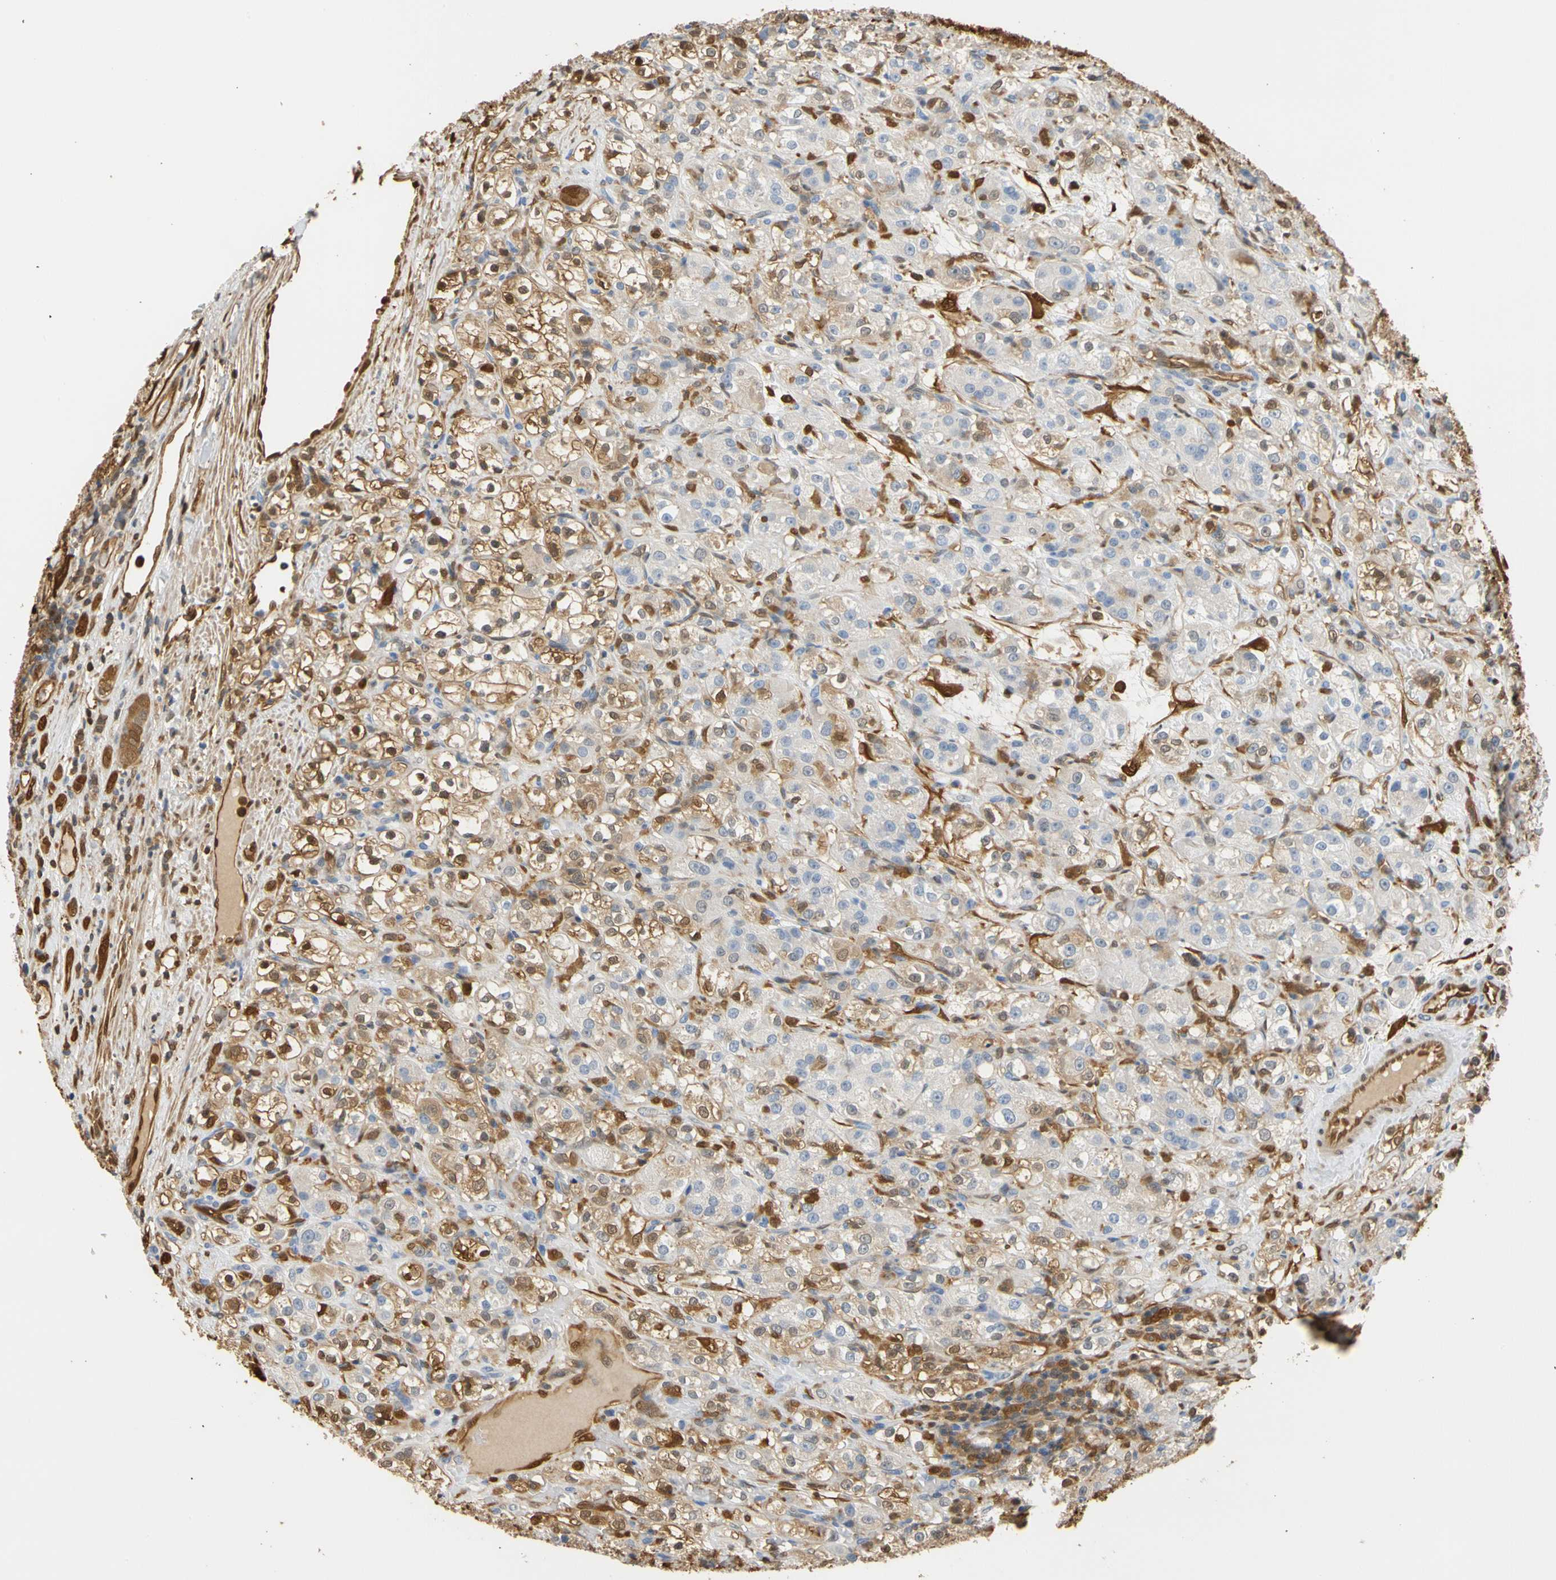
{"staining": {"intensity": "moderate", "quantity": "25%-75%", "location": "cytoplasmic/membranous,nuclear"}, "tissue": "renal cancer", "cell_type": "Tumor cells", "image_type": "cancer", "snomed": [{"axis": "morphology", "description": "Normal tissue, NOS"}, {"axis": "morphology", "description": "Adenocarcinoma, NOS"}, {"axis": "topography", "description": "Kidney"}], "caption": "Protein staining of renal cancer (adenocarcinoma) tissue exhibits moderate cytoplasmic/membranous and nuclear expression in about 25%-75% of tumor cells. (DAB = brown stain, brightfield microscopy at high magnification).", "gene": "S100A6", "patient": {"sex": "male", "age": 61}}